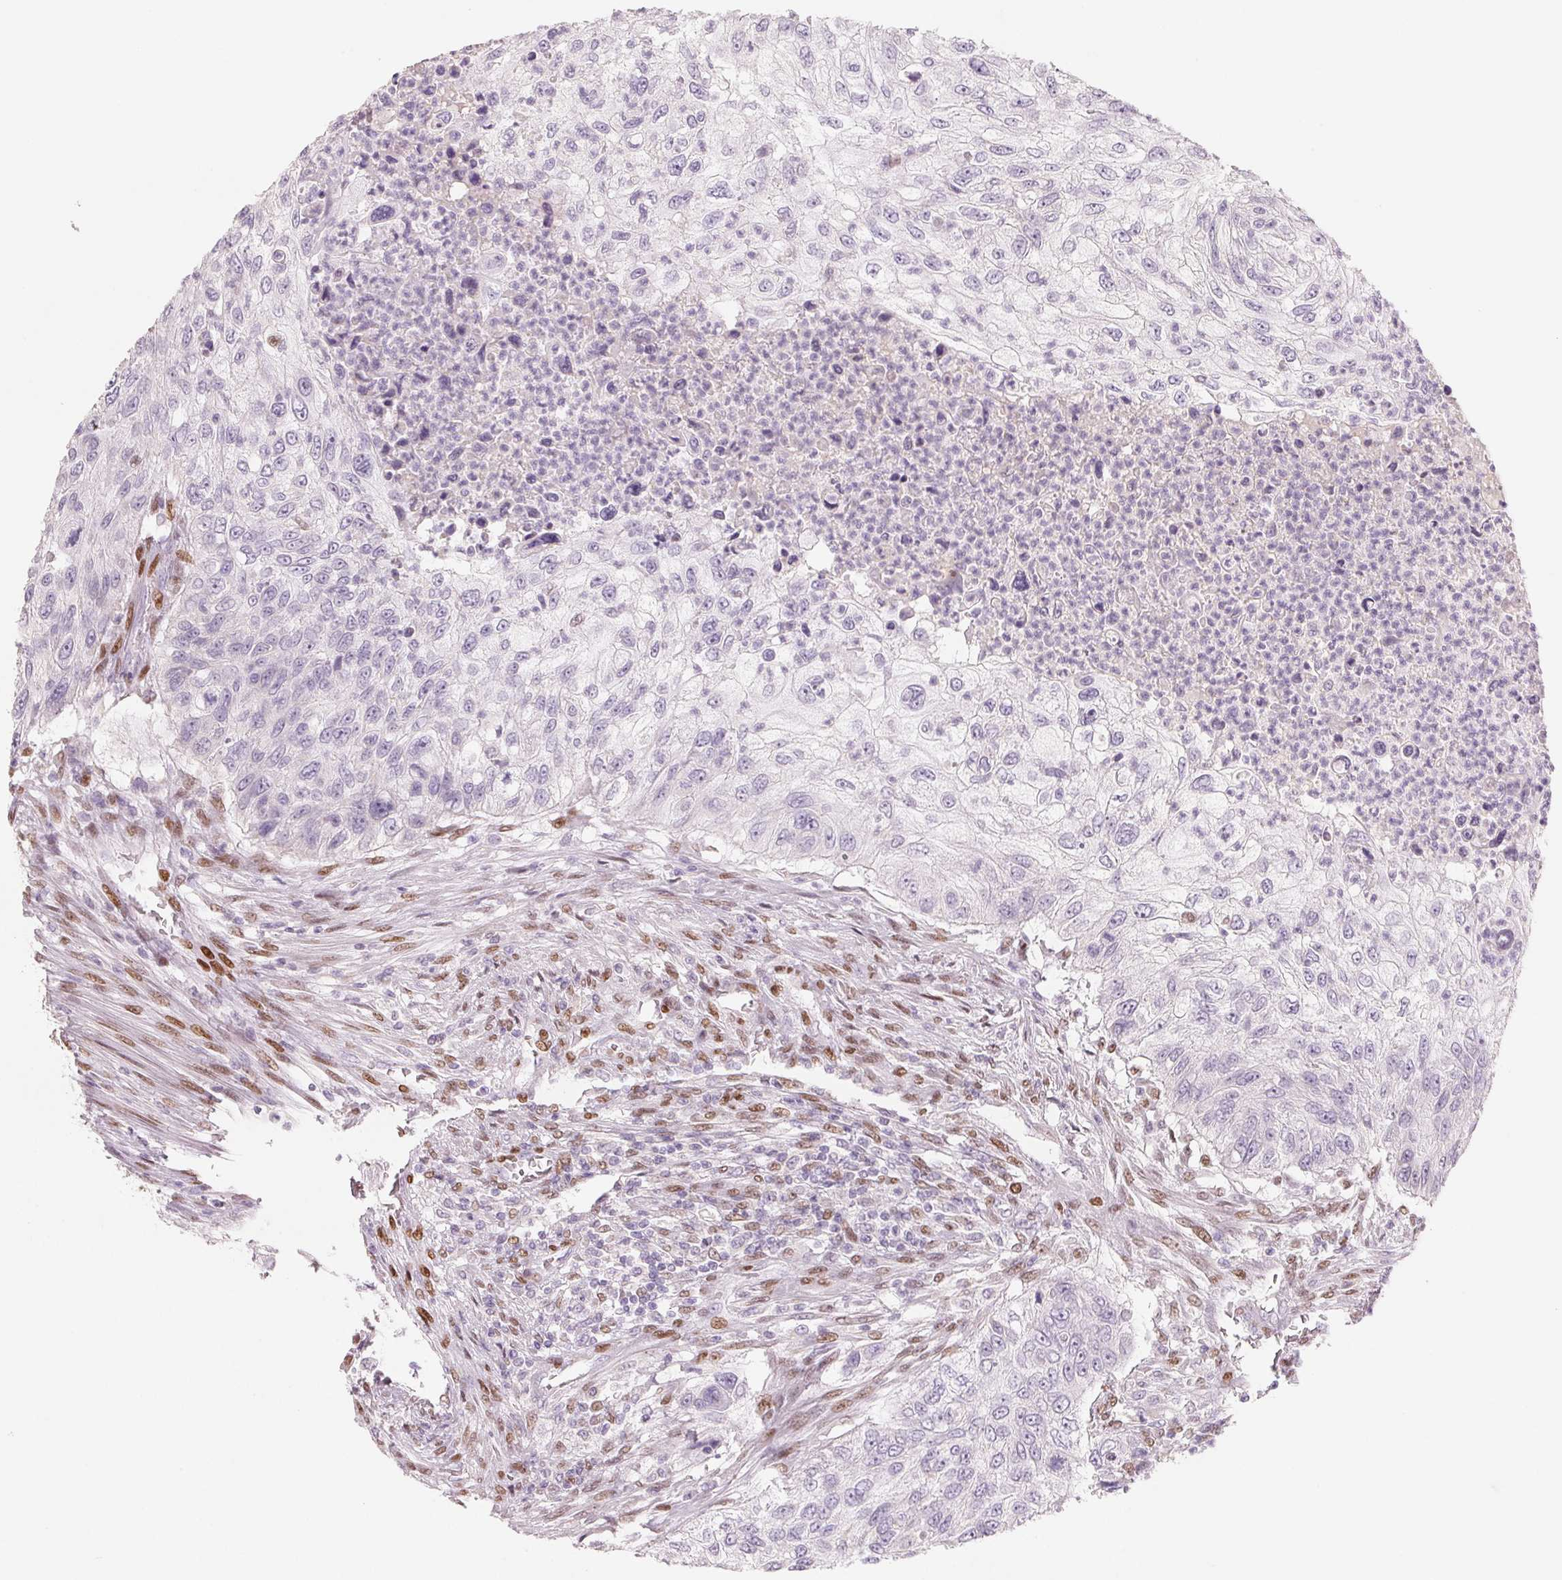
{"staining": {"intensity": "negative", "quantity": "none", "location": "none"}, "tissue": "urothelial cancer", "cell_type": "Tumor cells", "image_type": "cancer", "snomed": [{"axis": "morphology", "description": "Urothelial carcinoma, High grade"}, {"axis": "topography", "description": "Urinary bladder"}], "caption": "An immunohistochemistry (IHC) photomicrograph of high-grade urothelial carcinoma is shown. There is no staining in tumor cells of high-grade urothelial carcinoma. (DAB IHC, high magnification).", "gene": "SMARCD3", "patient": {"sex": "female", "age": 60}}